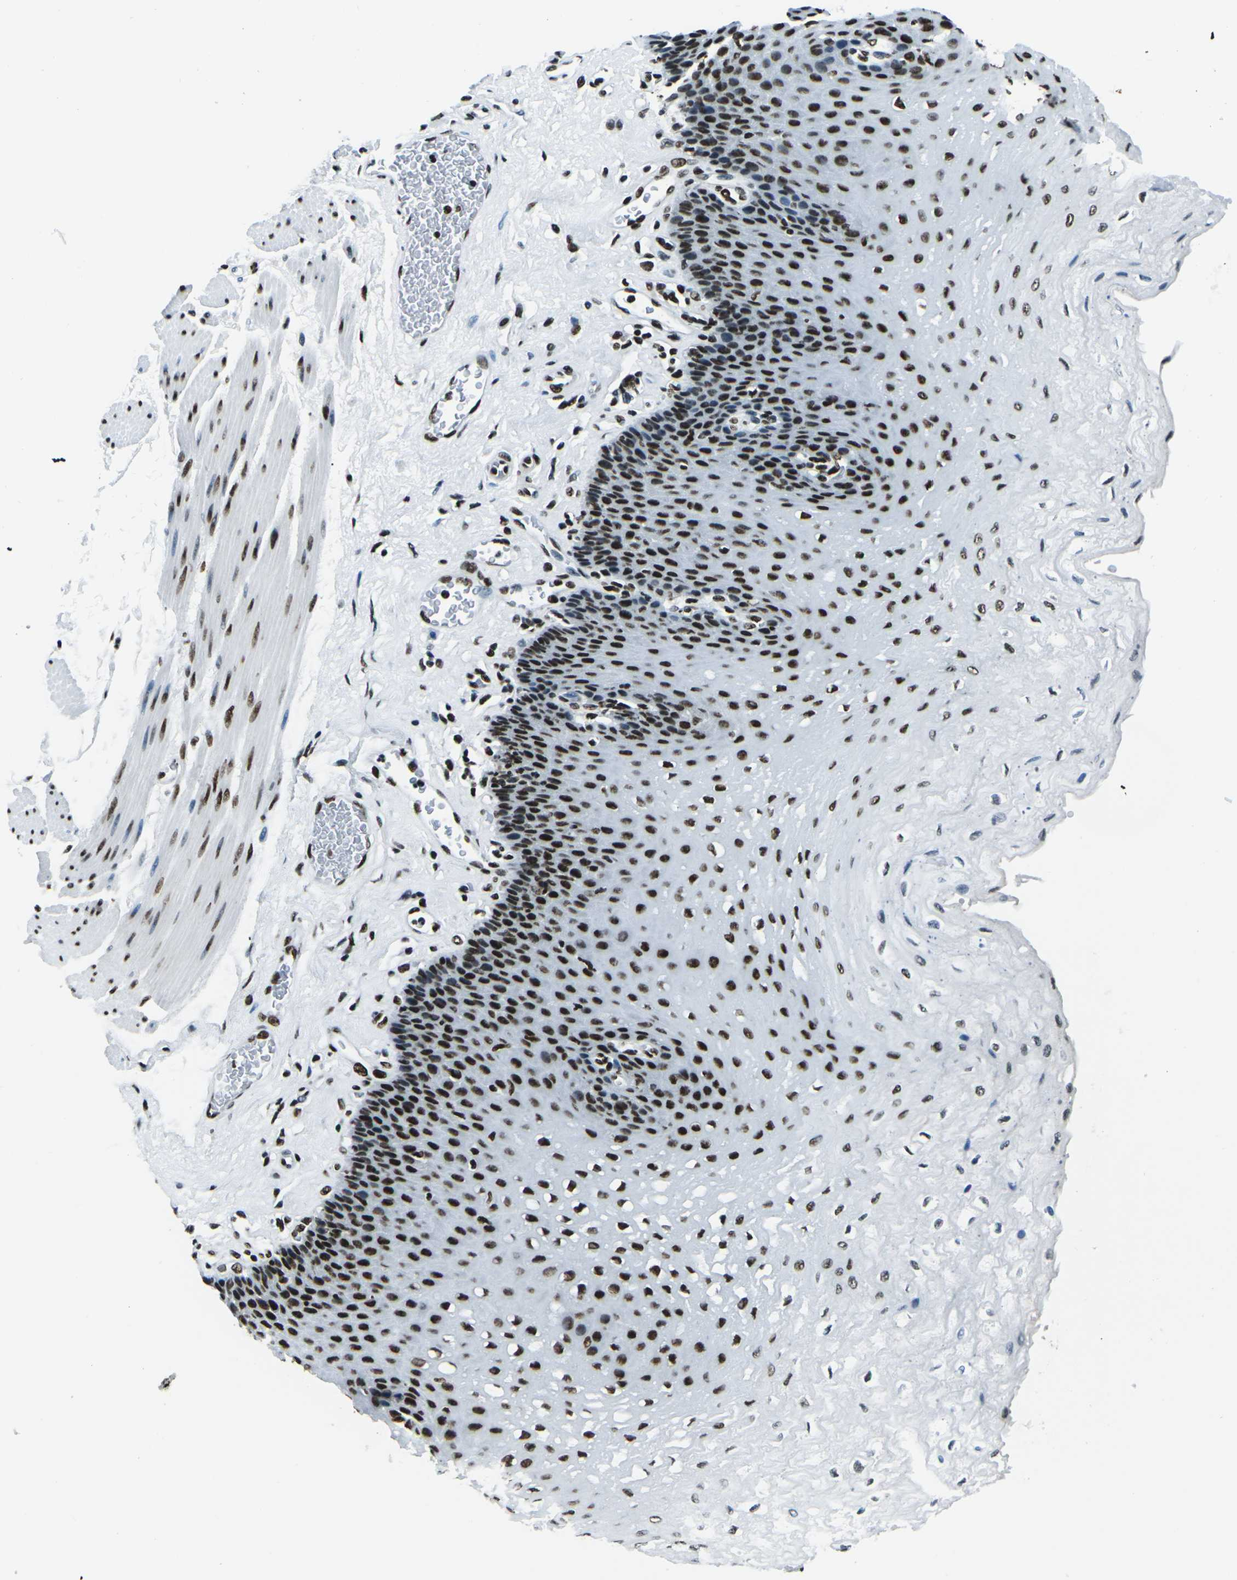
{"staining": {"intensity": "strong", "quantity": ">75%", "location": "nuclear"}, "tissue": "esophagus", "cell_type": "Squamous epithelial cells", "image_type": "normal", "snomed": [{"axis": "morphology", "description": "Normal tissue, NOS"}, {"axis": "topography", "description": "Esophagus"}], "caption": "Esophagus was stained to show a protein in brown. There is high levels of strong nuclear positivity in approximately >75% of squamous epithelial cells. Nuclei are stained in blue.", "gene": "HNRNPL", "patient": {"sex": "female", "age": 72}}